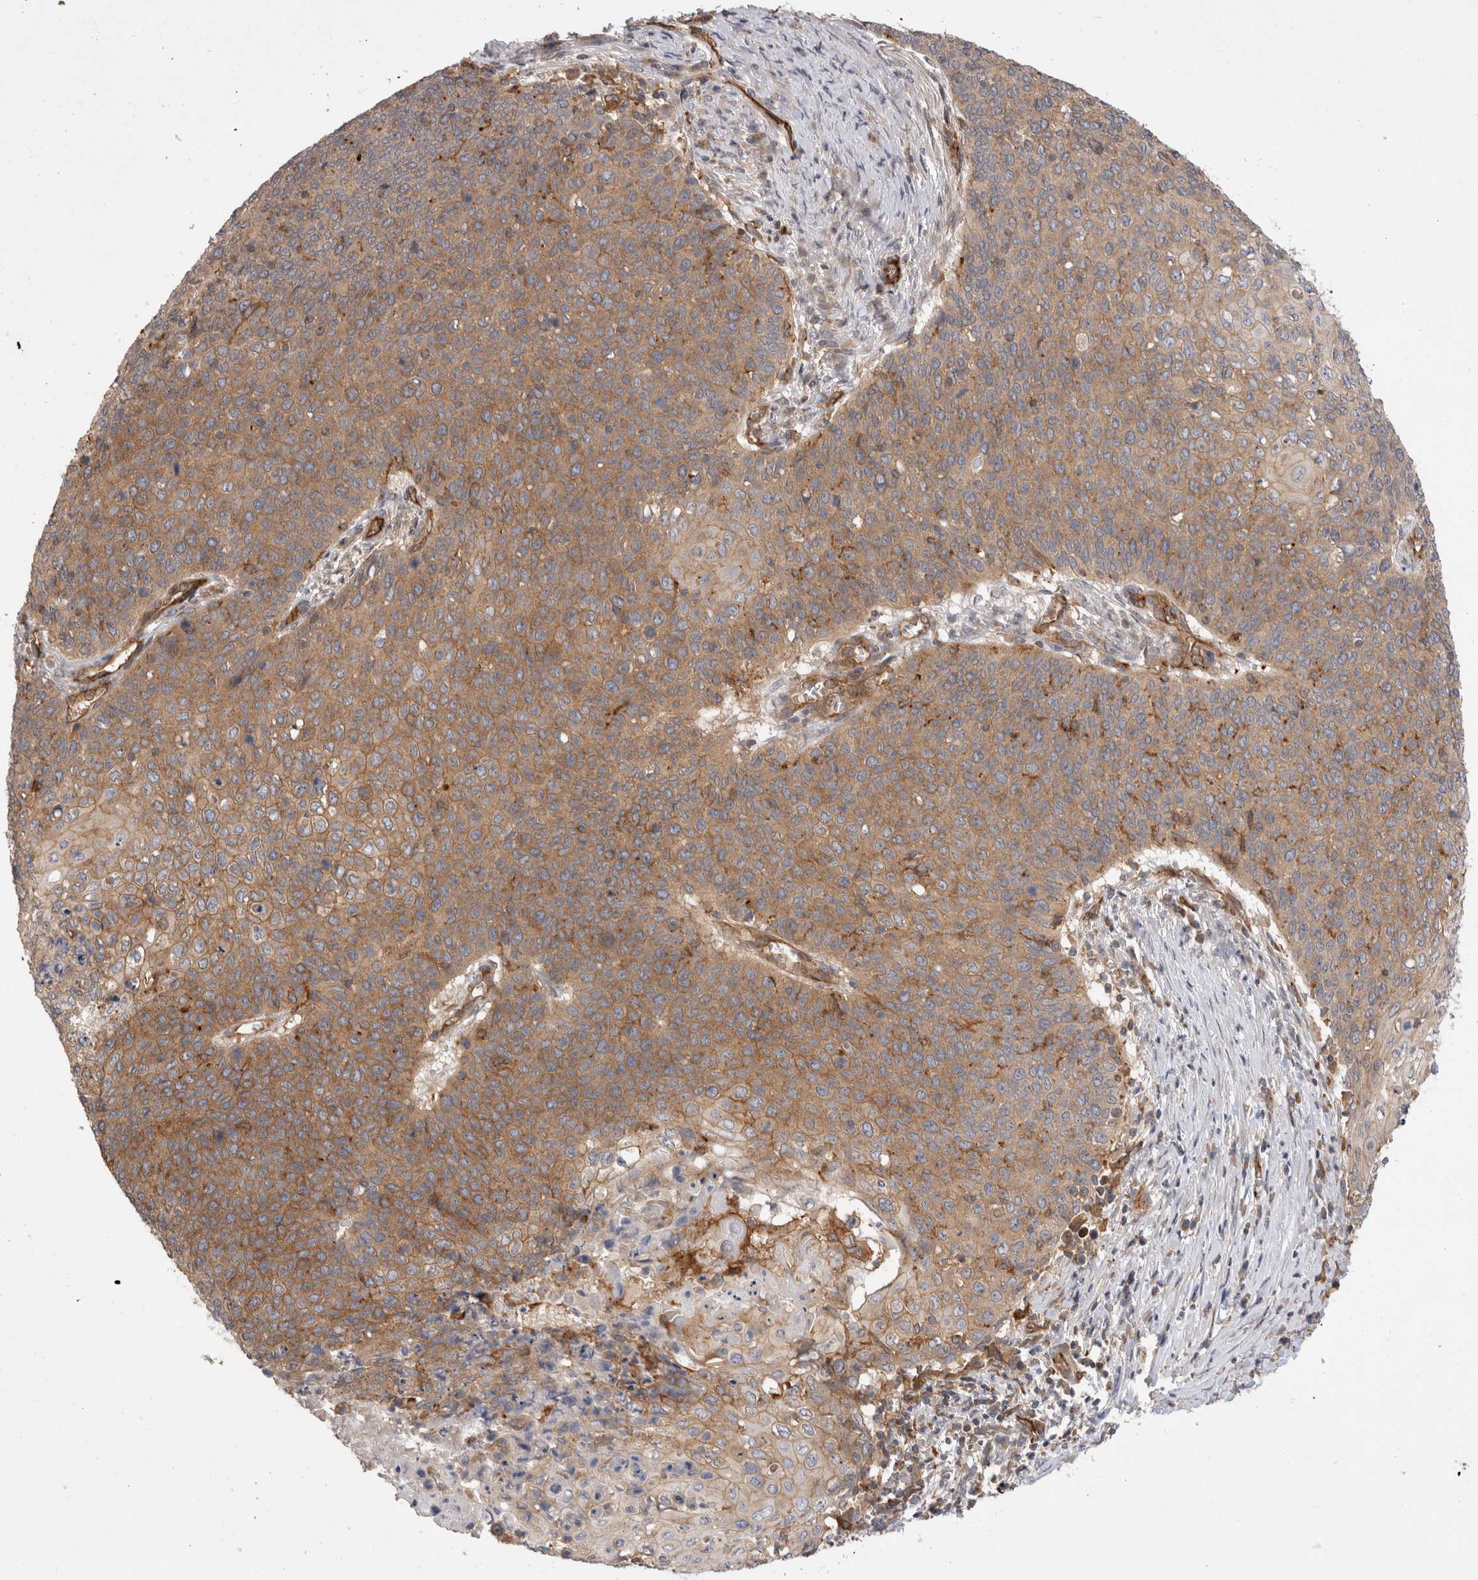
{"staining": {"intensity": "moderate", "quantity": ">75%", "location": "cytoplasmic/membranous"}, "tissue": "cervical cancer", "cell_type": "Tumor cells", "image_type": "cancer", "snomed": [{"axis": "morphology", "description": "Squamous cell carcinoma, NOS"}, {"axis": "topography", "description": "Cervix"}], "caption": "DAB (3,3'-diaminobenzidine) immunohistochemical staining of cervical cancer (squamous cell carcinoma) shows moderate cytoplasmic/membranous protein positivity in approximately >75% of tumor cells.", "gene": "BNIP2", "patient": {"sex": "female", "age": 39}}